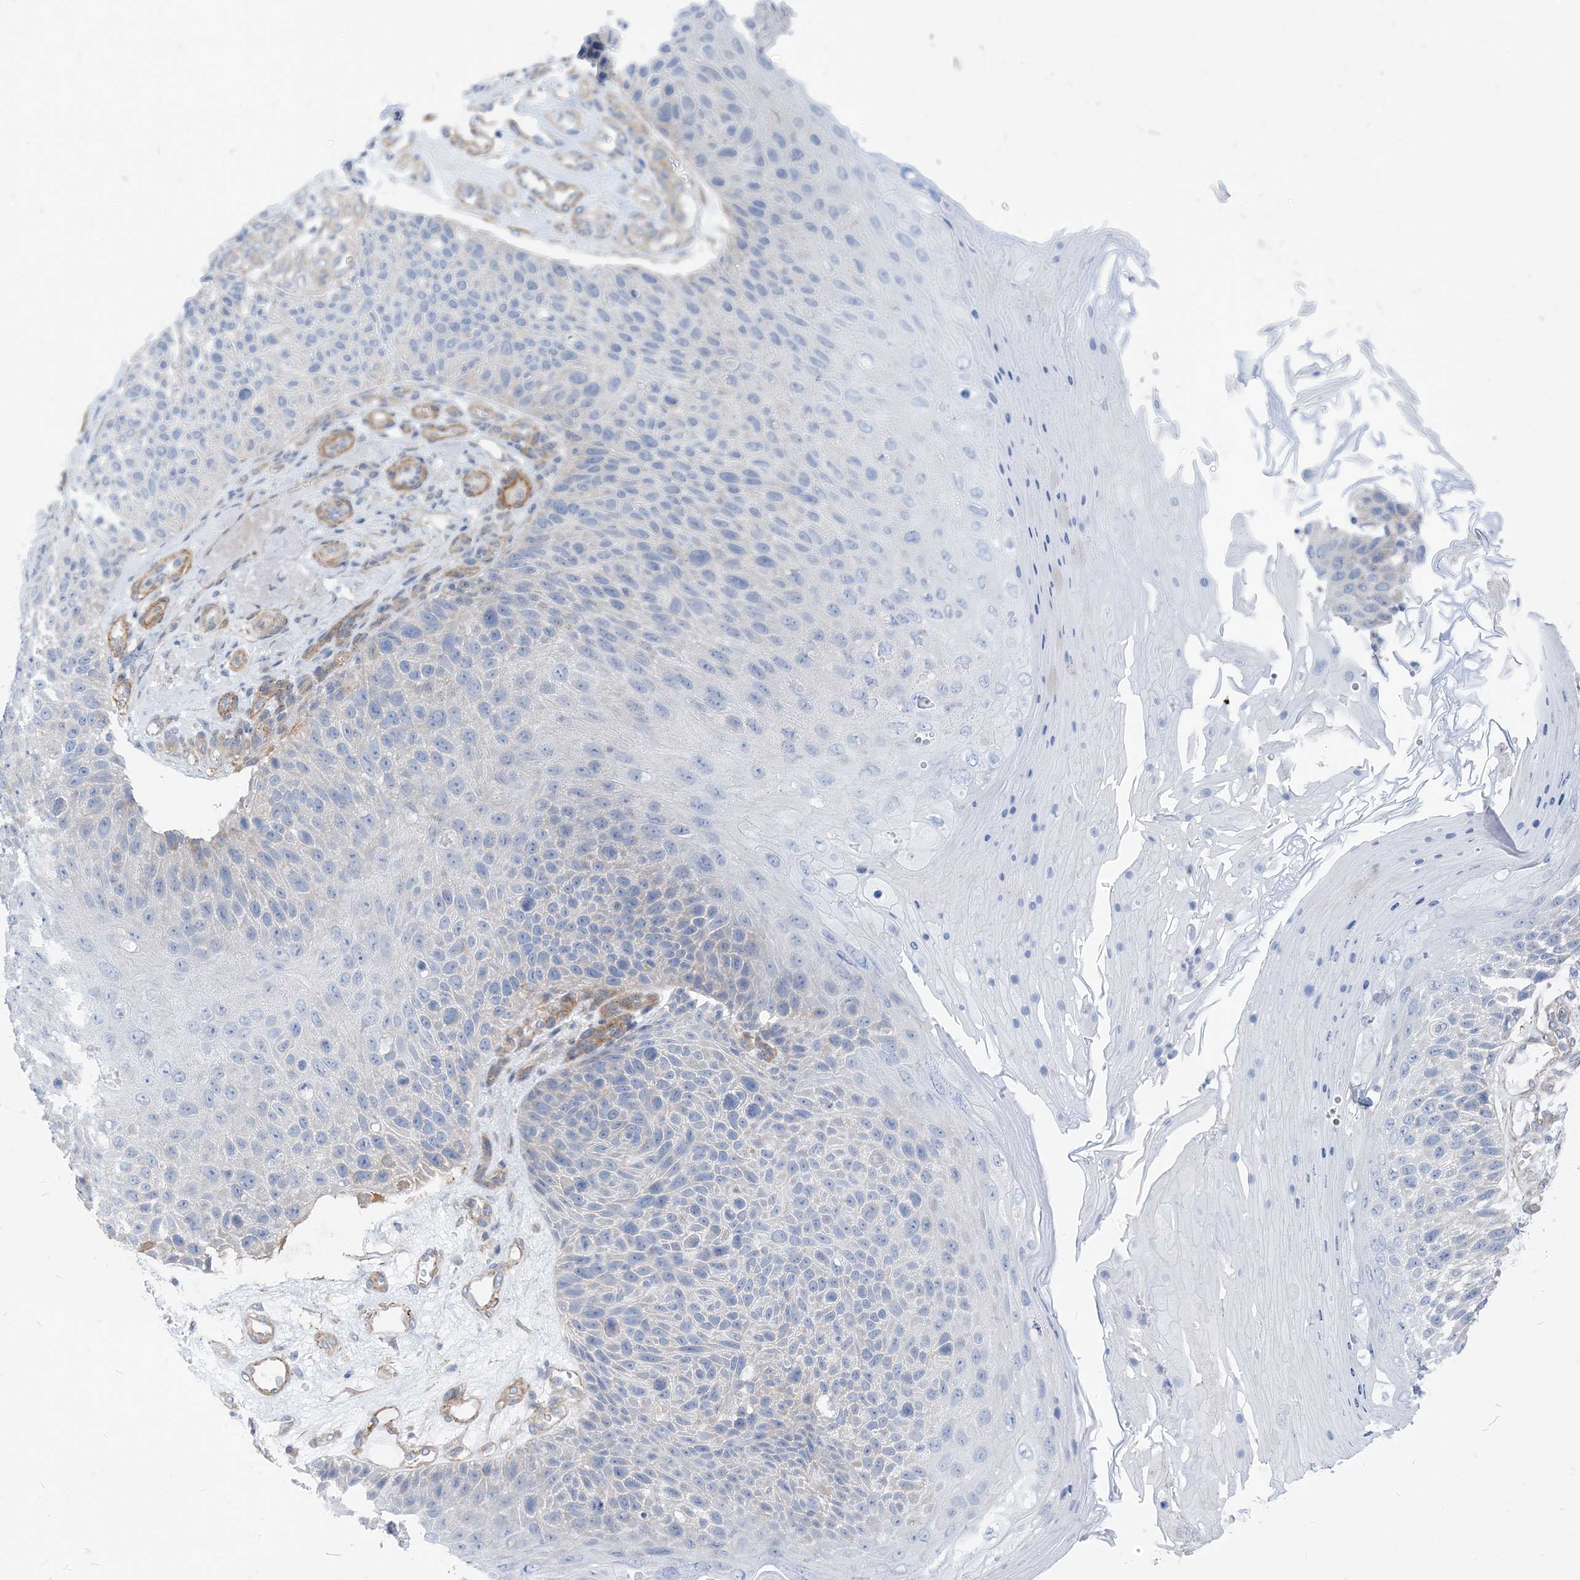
{"staining": {"intensity": "negative", "quantity": "none", "location": "none"}, "tissue": "skin cancer", "cell_type": "Tumor cells", "image_type": "cancer", "snomed": [{"axis": "morphology", "description": "Squamous cell carcinoma, NOS"}, {"axis": "topography", "description": "Skin"}], "caption": "Tumor cells are negative for protein expression in human squamous cell carcinoma (skin). The staining is performed using DAB (3,3'-diaminobenzidine) brown chromogen with nuclei counter-stained in using hematoxylin.", "gene": "PLEKHA3", "patient": {"sex": "female", "age": 88}}